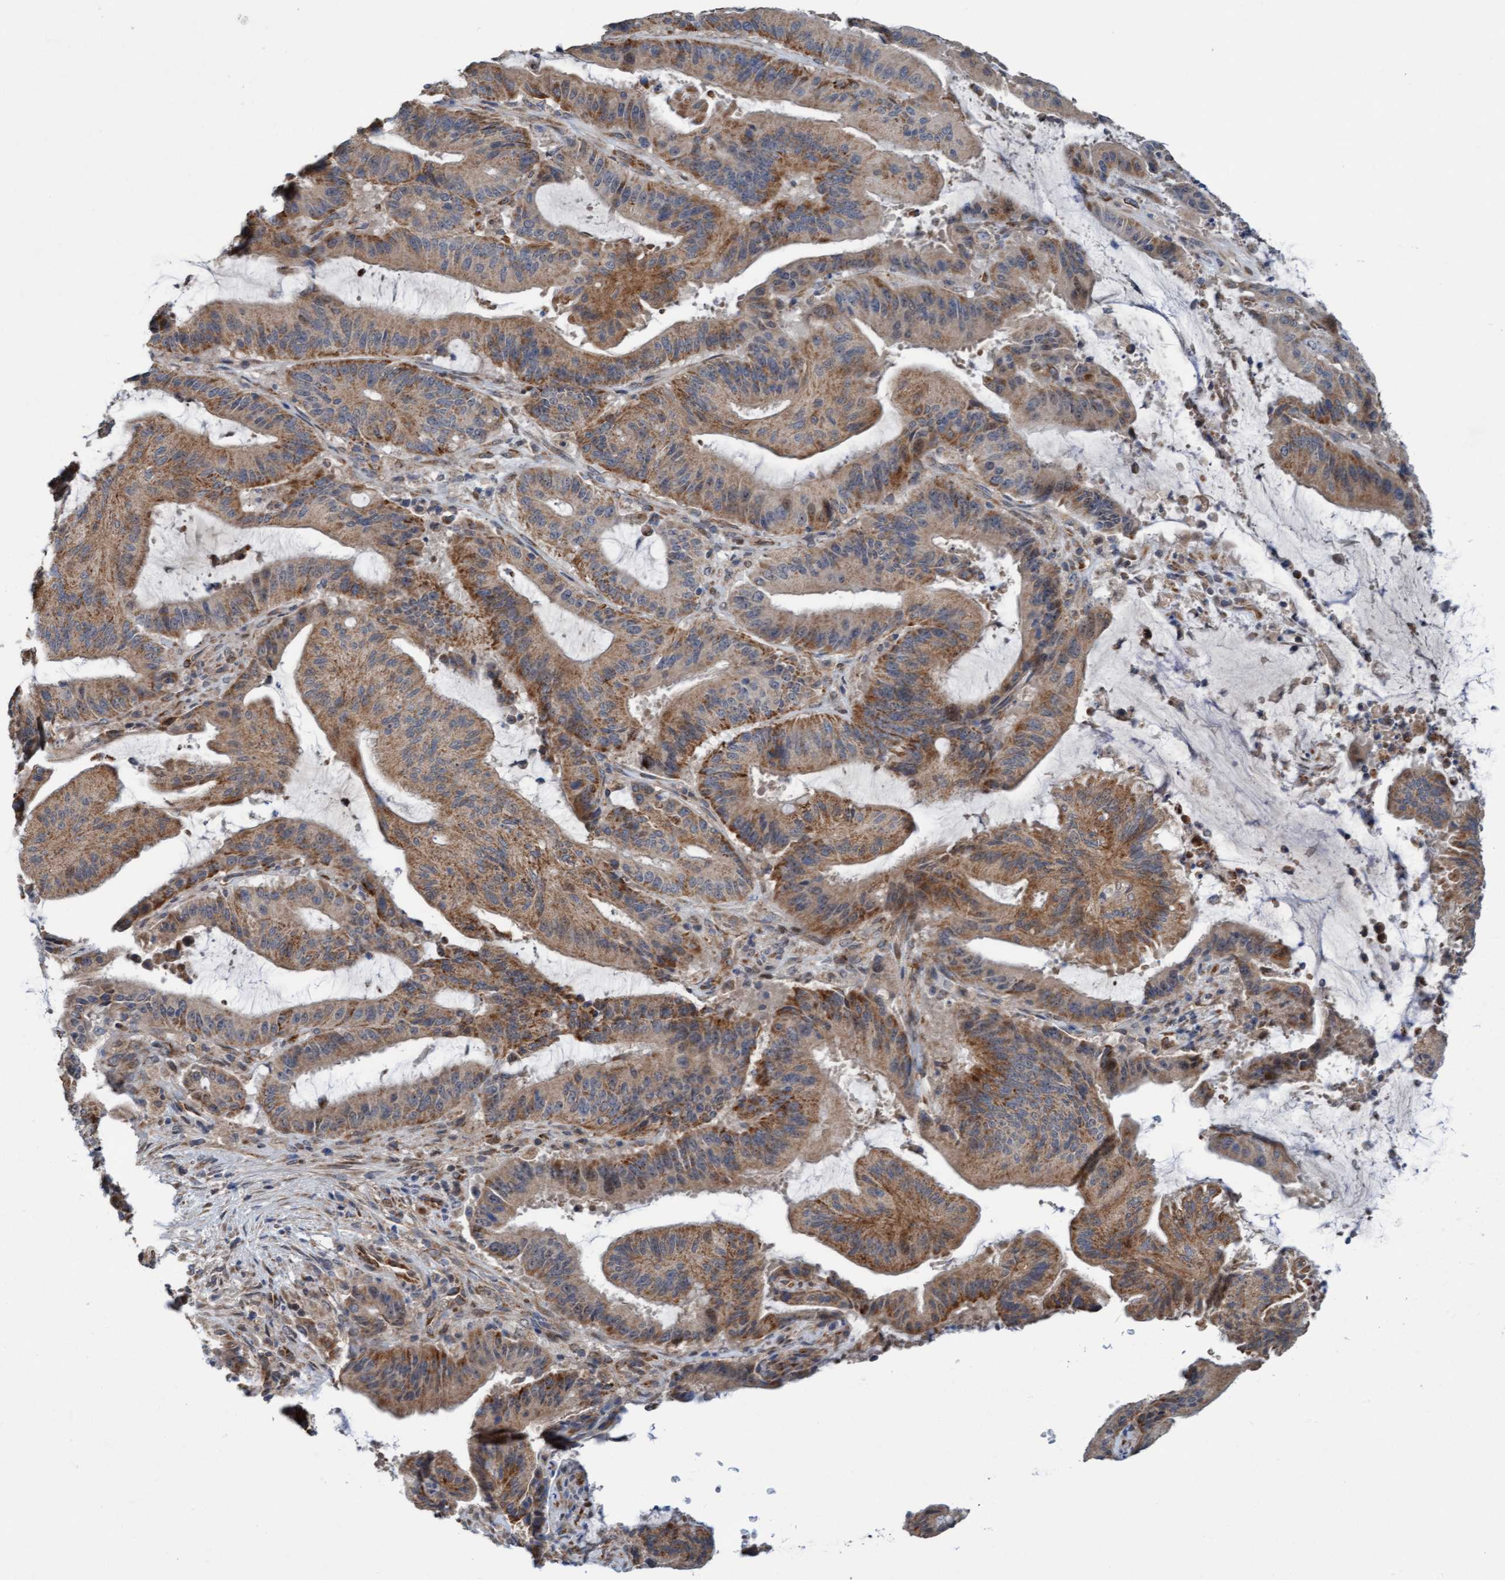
{"staining": {"intensity": "moderate", "quantity": ">75%", "location": "cytoplasmic/membranous"}, "tissue": "liver cancer", "cell_type": "Tumor cells", "image_type": "cancer", "snomed": [{"axis": "morphology", "description": "Normal tissue, NOS"}, {"axis": "morphology", "description": "Cholangiocarcinoma"}, {"axis": "topography", "description": "Liver"}, {"axis": "topography", "description": "Peripheral nerve tissue"}], "caption": "An image of cholangiocarcinoma (liver) stained for a protein reveals moderate cytoplasmic/membranous brown staining in tumor cells.", "gene": "ZNF566", "patient": {"sex": "female", "age": 73}}